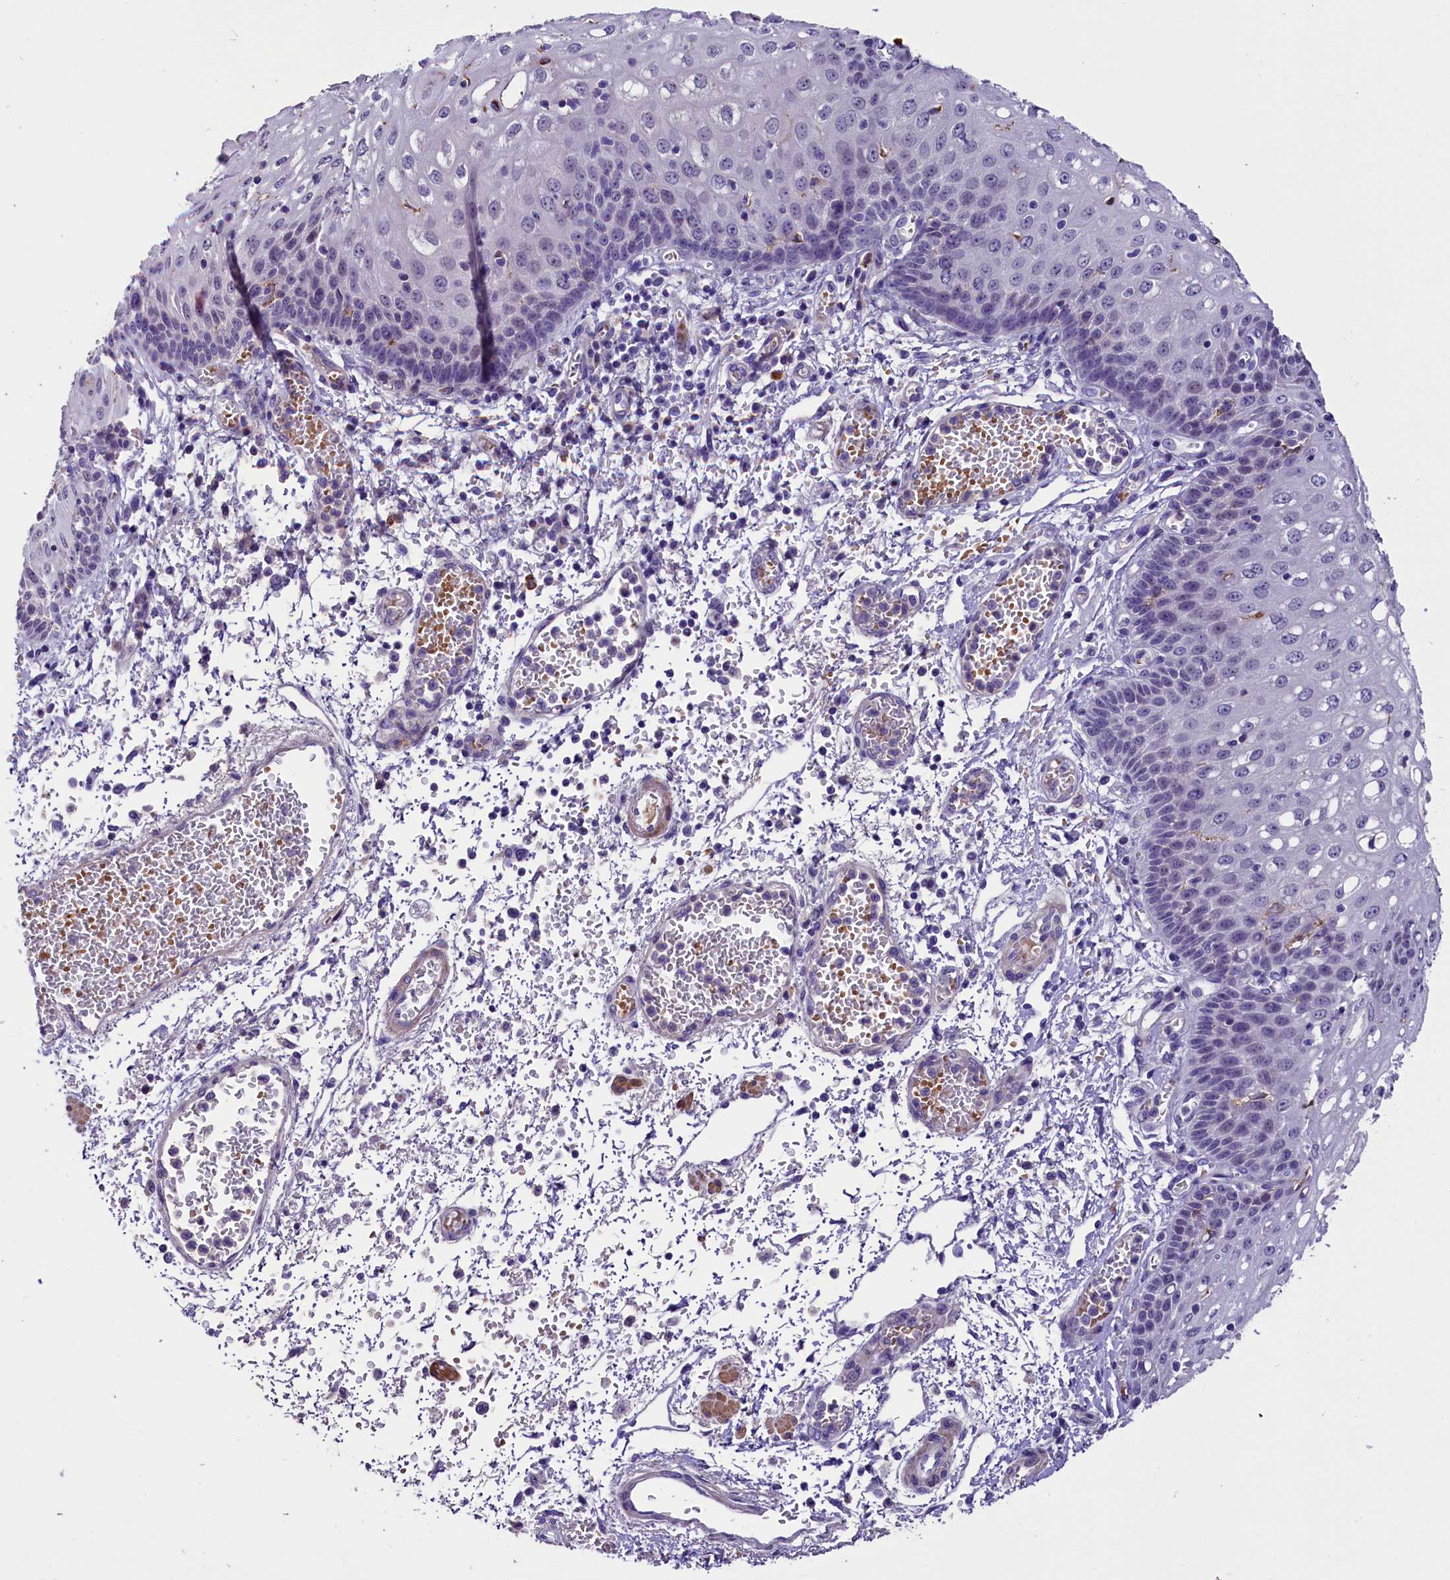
{"staining": {"intensity": "negative", "quantity": "none", "location": "none"}, "tissue": "esophagus", "cell_type": "Squamous epithelial cells", "image_type": "normal", "snomed": [{"axis": "morphology", "description": "Normal tissue, NOS"}, {"axis": "topography", "description": "Esophagus"}], "caption": "Immunohistochemistry of benign human esophagus displays no staining in squamous epithelial cells.", "gene": "MEX3B", "patient": {"sex": "male", "age": 81}}